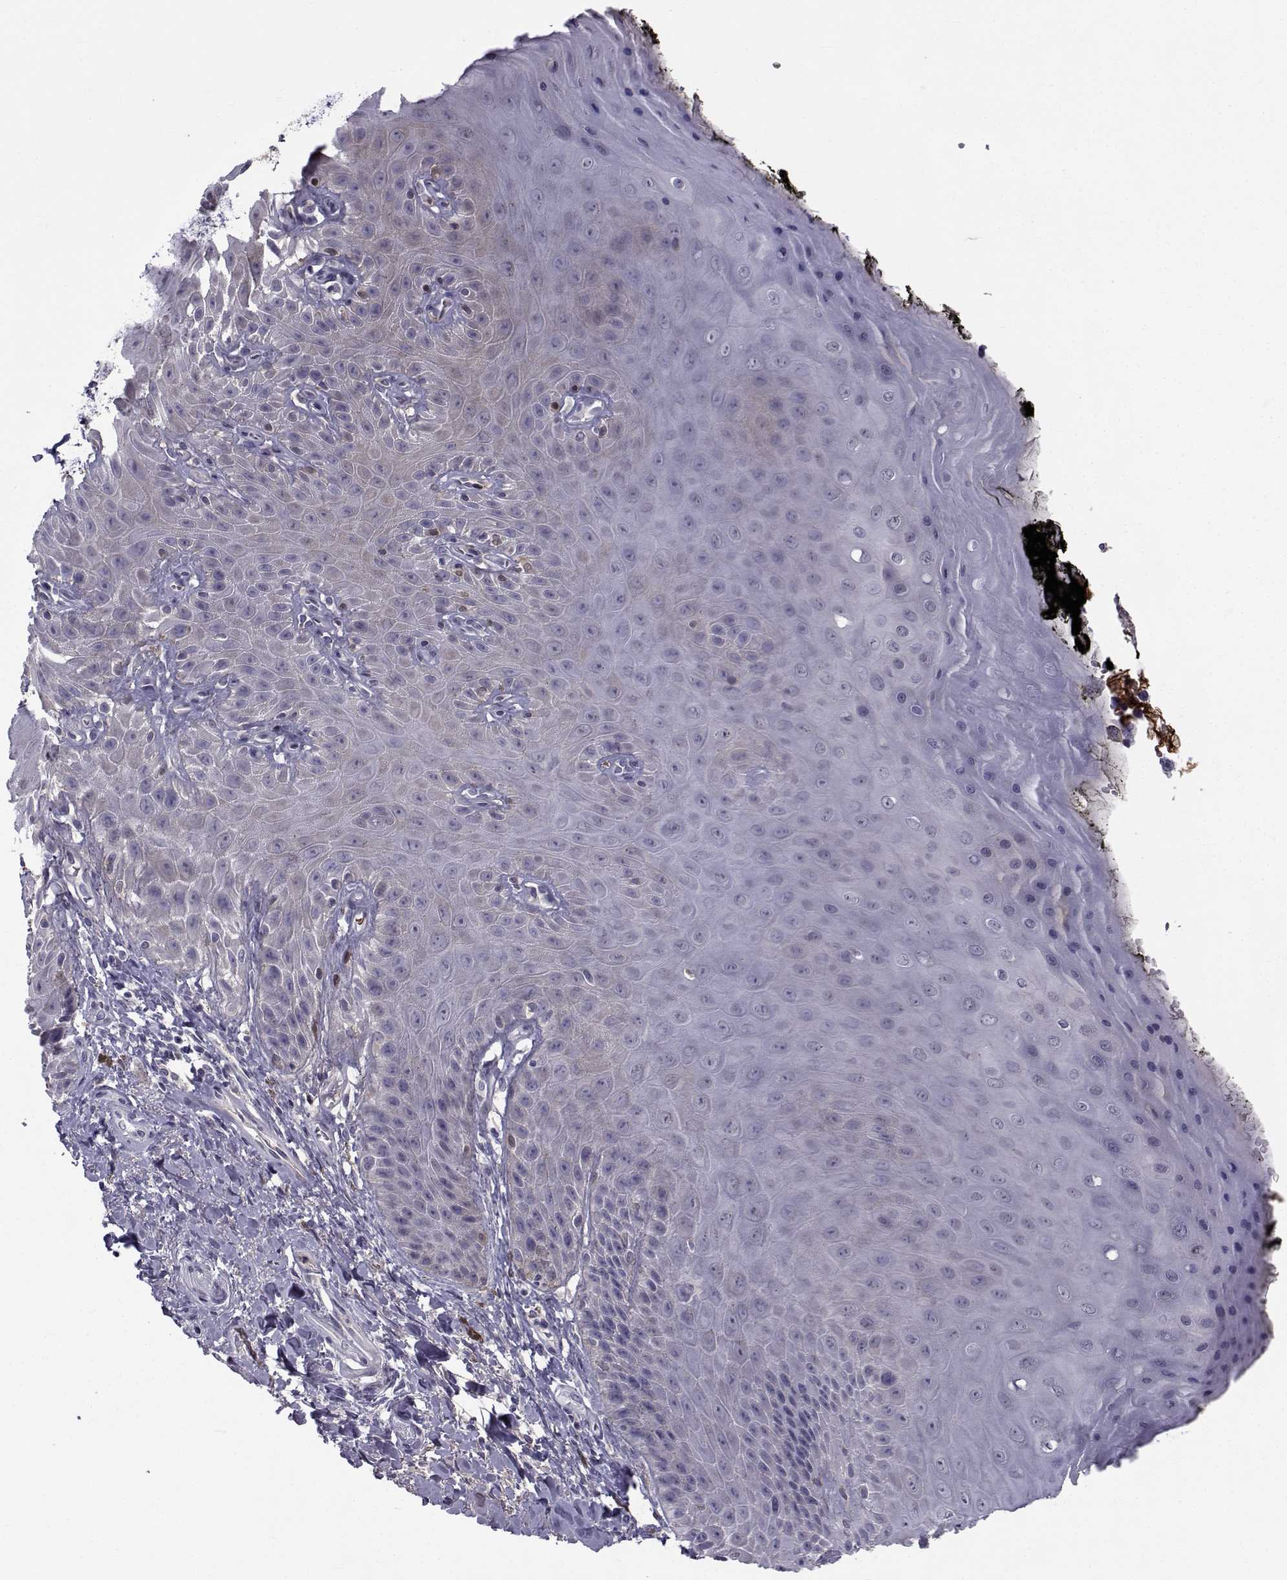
{"staining": {"intensity": "negative", "quantity": "none", "location": "none"}, "tissue": "skin", "cell_type": "Epidermal cells", "image_type": "normal", "snomed": [{"axis": "morphology", "description": "Normal tissue, NOS"}, {"axis": "topography", "description": "Anal"}, {"axis": "topography", "description": "Peripheral nerve tissue"}], "caption": "Immunohistochemistry of benign human skin shows no staining in epidermal cells. The staining was performed using DAB (3,3'-diaminobenzidine) to visualize the protein expression in brown, while the nuclei were stained in blue with hematoxylin (Magnification: 20x).", "gene": "TNFRSF11B", "patient": {"sex": "male", "age": 53}}